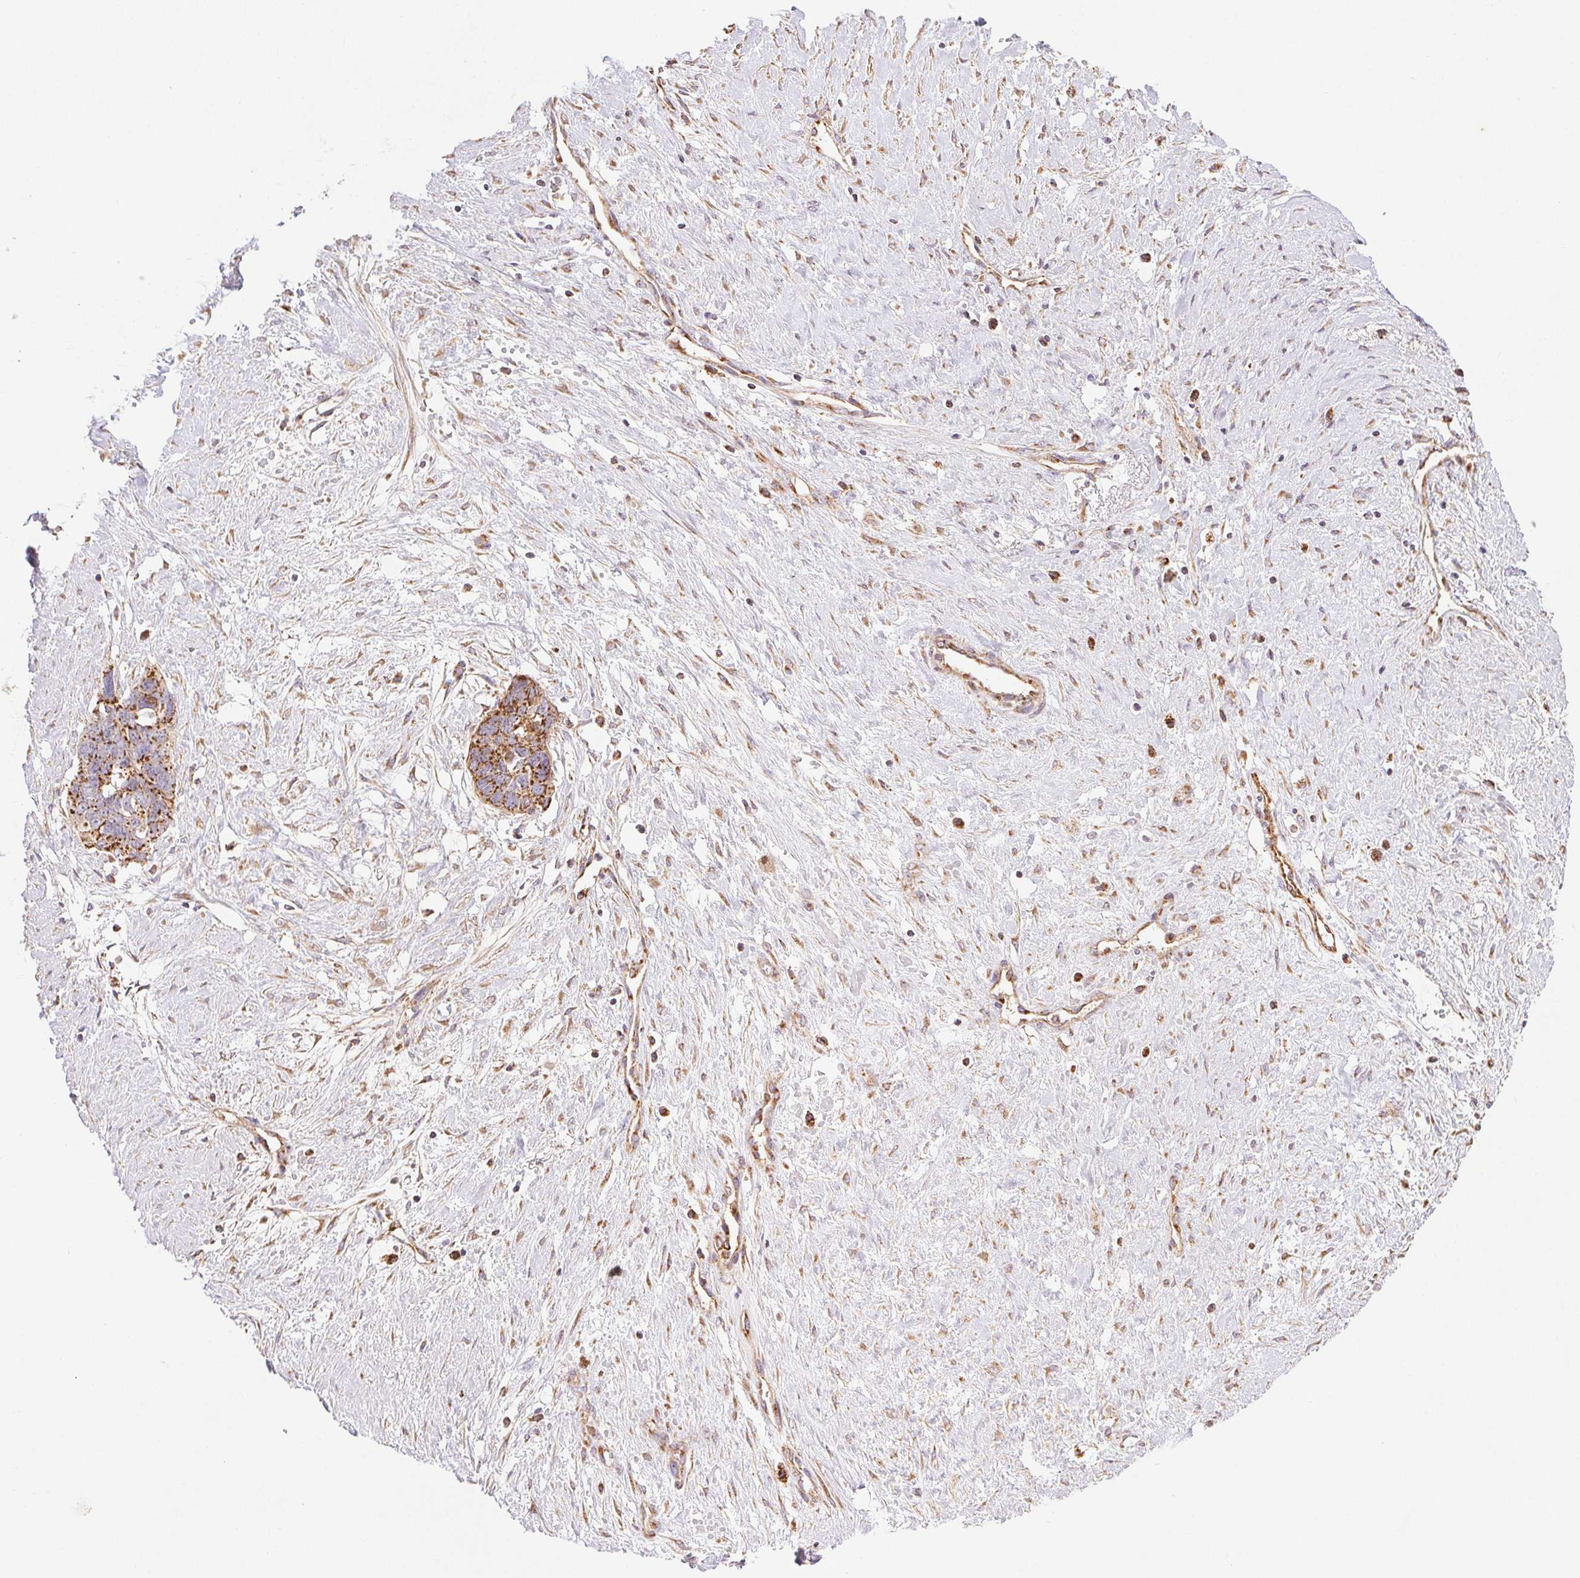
{"staining": {"intensity": "moderate", "quantity": ">75%", "location": "cytoplasmic/membranous"}, "tissue": "ovarian cancer", "cell_type": "Tumor cells", "image_type": "cancer", "snomed": [{"axis": "morphology", "description": "Cystadenocarcinoma, serous, NOS"}, {"axis": "topography", "description": "Ovary"}], "caption": "Moderate cytoplasmic/membranous expression for a protein is seen in approximately >75% of tumor cells of ovarian serous cystadenocarcinoma using IHC.", "gene": "CLPB", "patient": {"sex": "female", "age": 69}}